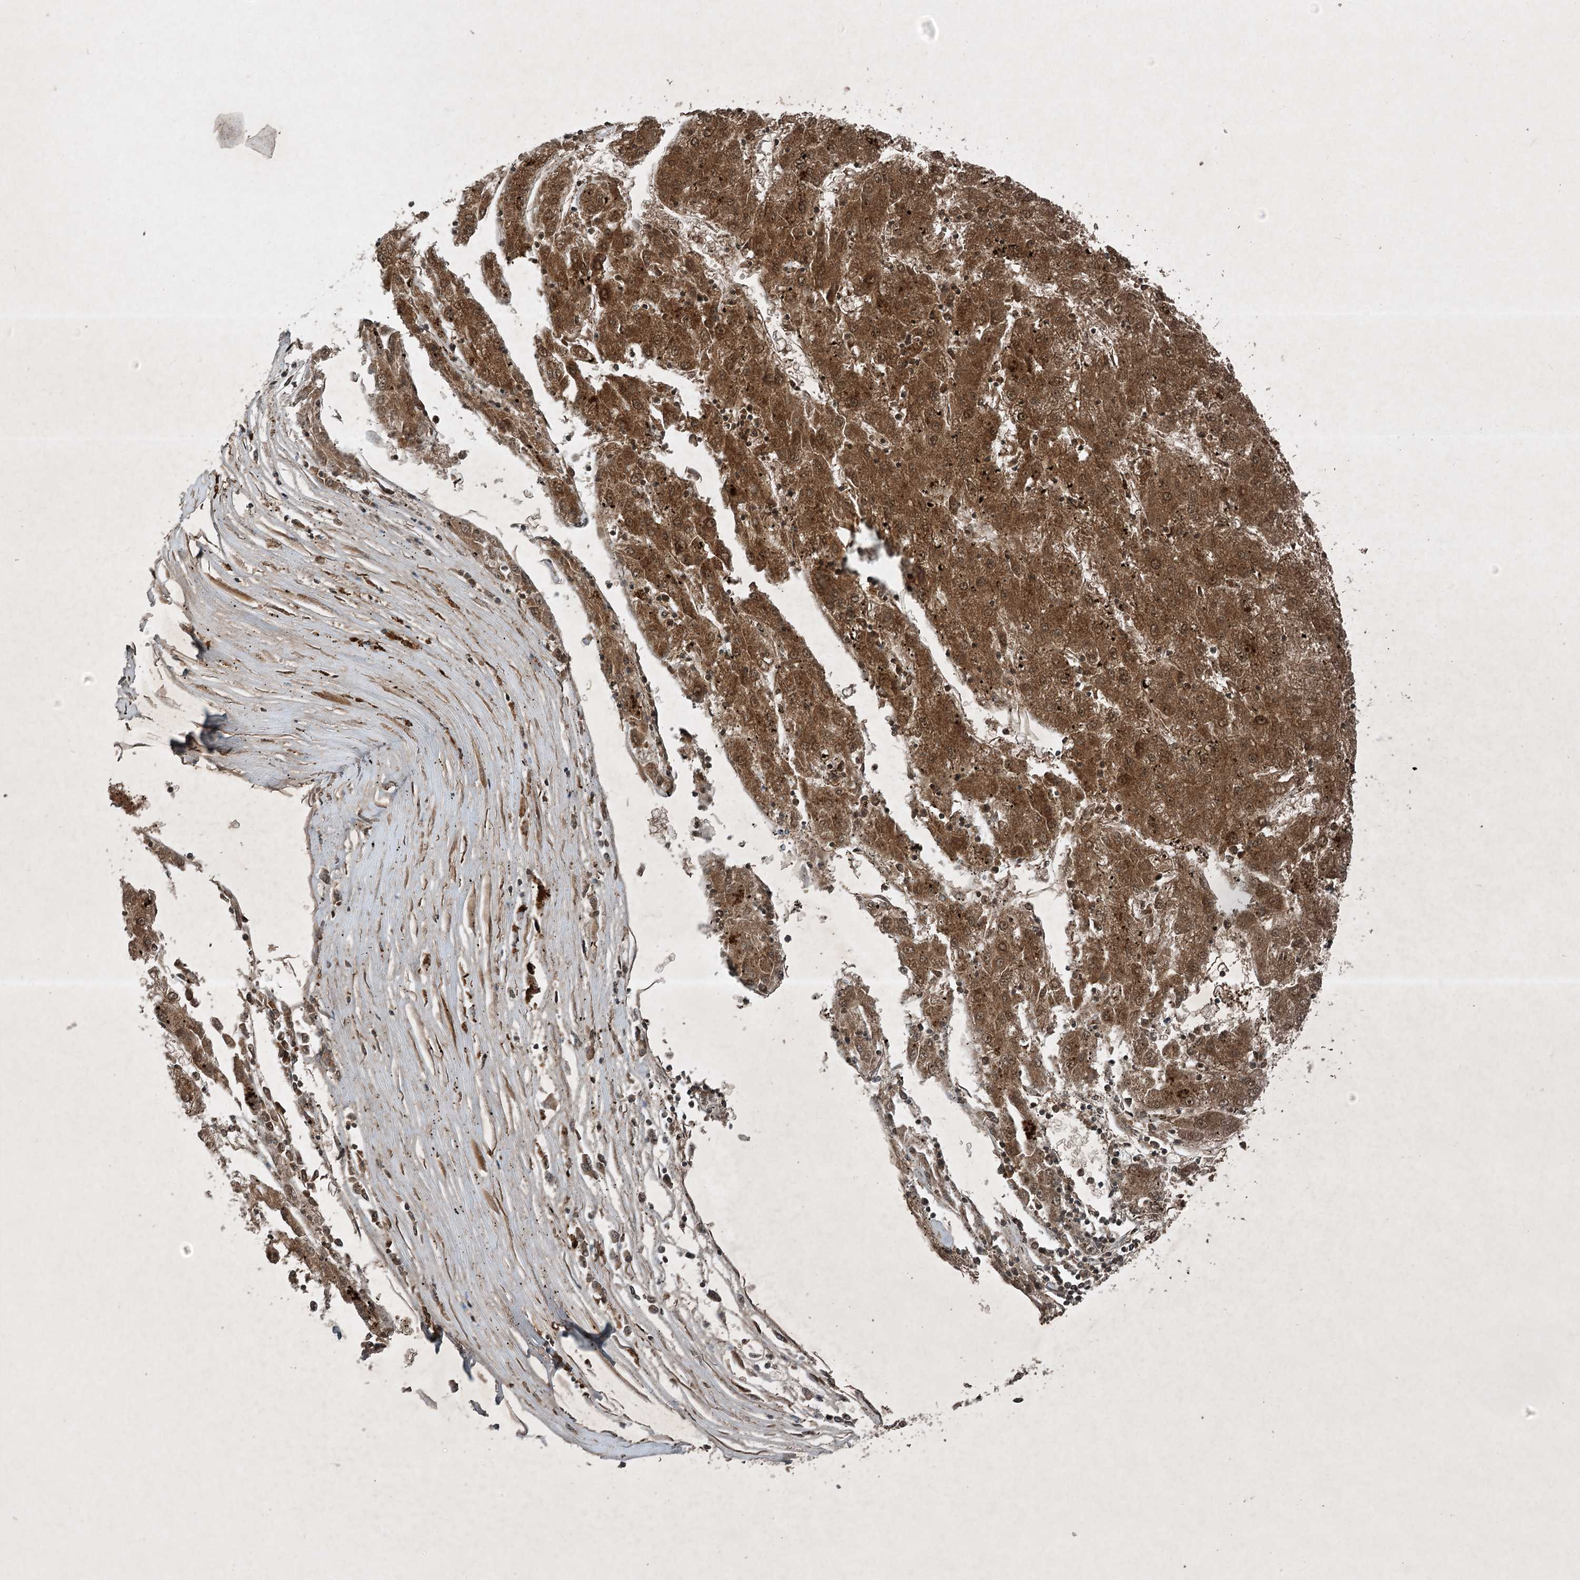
{"staining": {"intensity": "strong", "quantity": ">75%", "location": "cytoplasmic/membranous"}, "tissue": "liver cancer", "cell_type": "Tumor cells", "image_type": "cancer", "snomed": [{"axis": "morphology", "description": "Carcinoma, Hepatocellular, NOS"}, {"axis": "topography", "description": "Liver"}], "caption": "A brown stain labels strong cytoplasmic/membranous positivity of a protein in liver hepatocellular carcinoma tumor cells.", "gene": "UNC93A", "patient": {"sex": "male", "age": 72}}